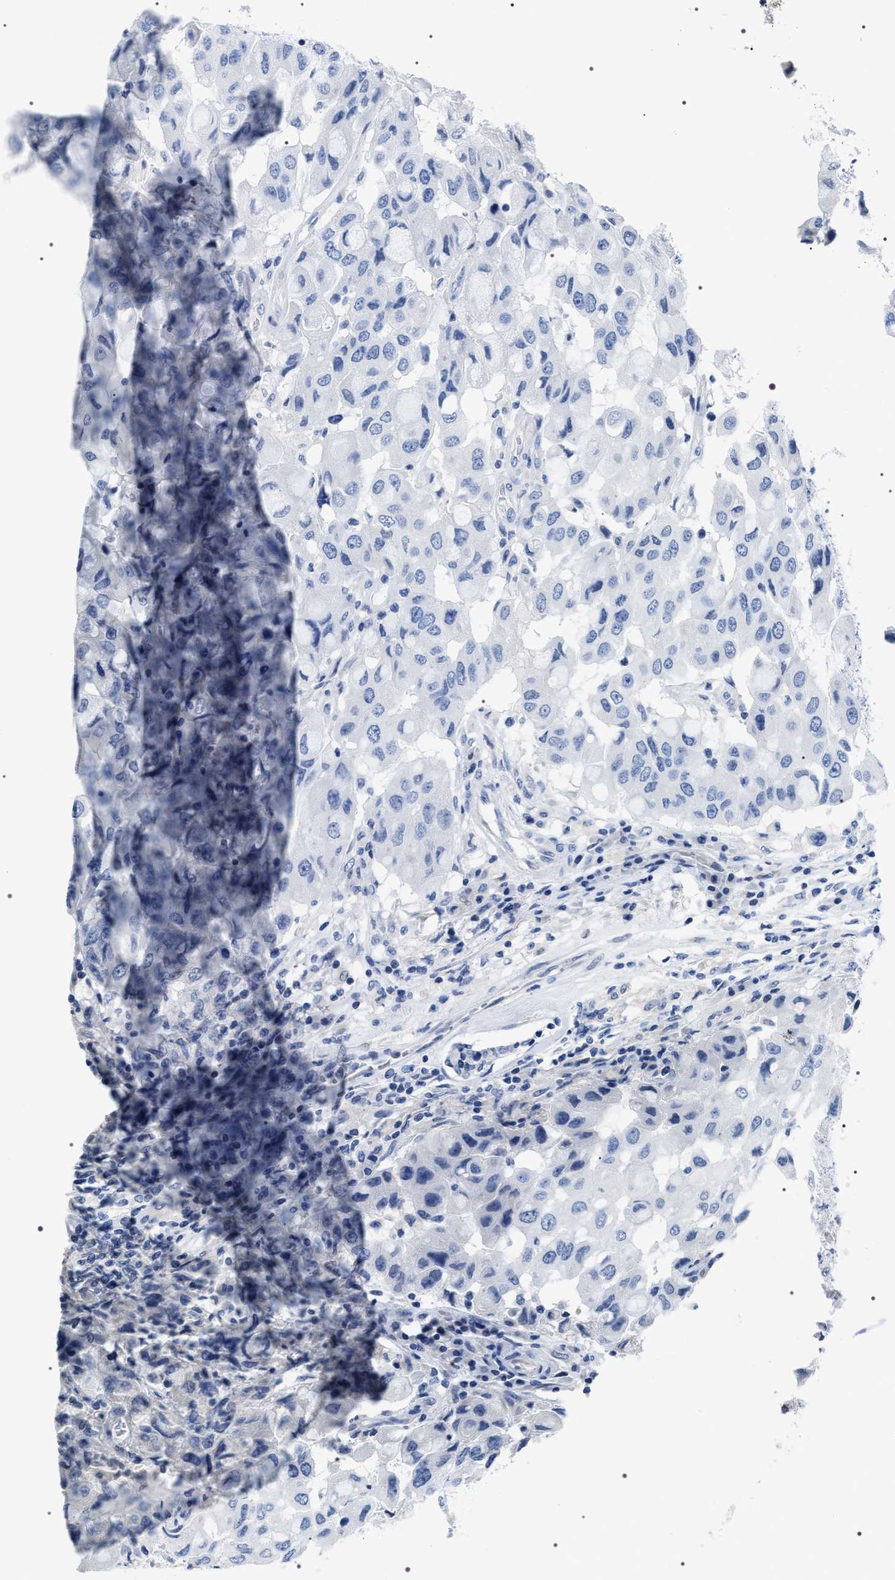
{"staining": {"intensity": "negative", "quantity": "none", "location": "none"}, "tissue": "breast cancer", "cell_type": "Tumor cells", "image_type": "cancer", "snomed": [{"axis": "morphology", "description": "Duct carcinoma"}, {"axis": "topography", "description": "Breast"}], "caption": "Tumor cells are negative for brown protein staining in intraductal carcinoma (breast). The staining was performed using DAB to visualize the protein expression in brown, while the nuclei were stained in blue with hematoxylin (Magnification: 20x).", "gene": "ADH4", "patient": {"sex": "female", "age": 27}}